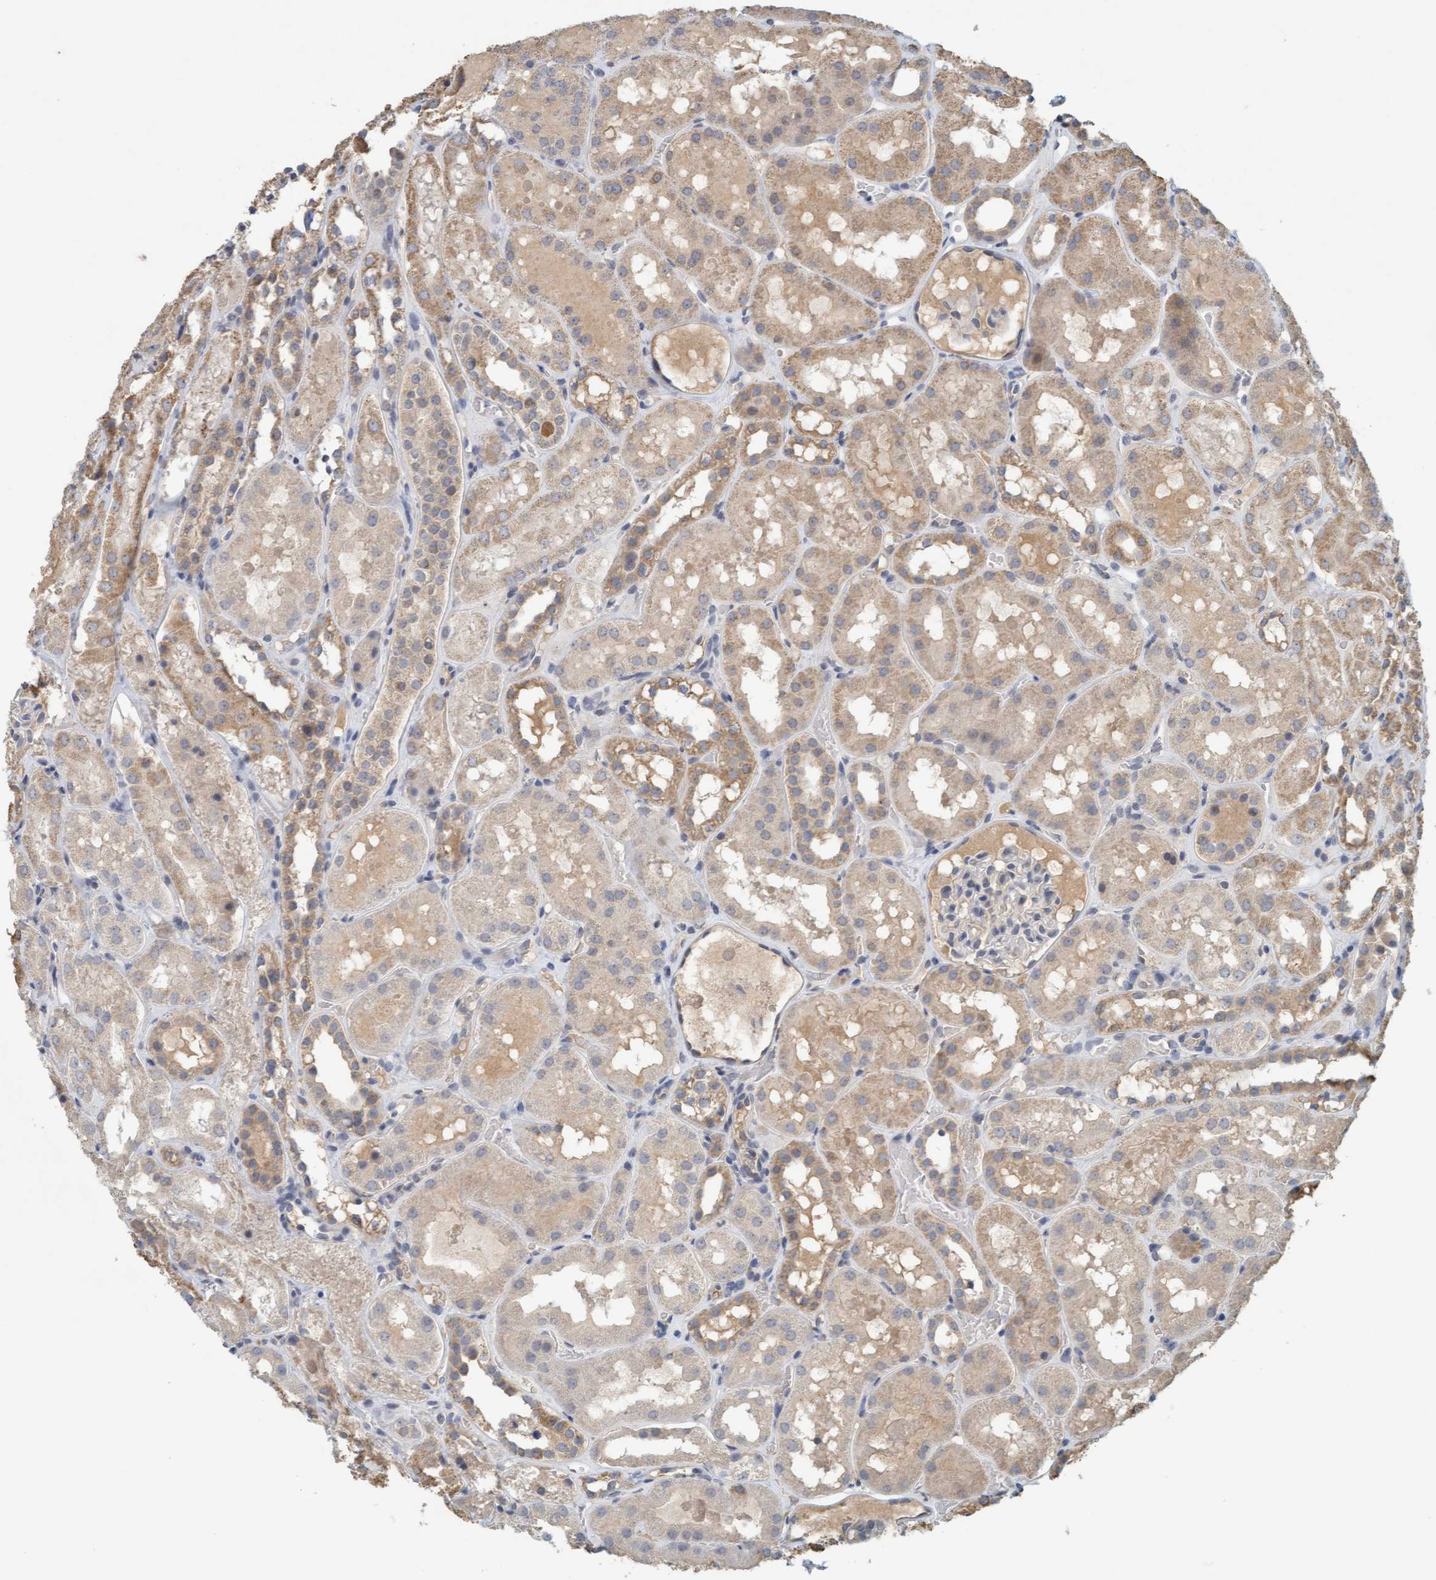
{"staining": {"intensity": "negative", "quantity": "none", "location": "none"}, "tissue": "kidney", "cell_type": "Cells in glomeruli", "image_type": "normal", "snomed": [{"axis": "morphology", "description": "Normal tissue, NOS"}, {"axis": "topography", "description": "Kidney"}, {"axis": "topography", "description": "Urinary bladder"}], "caption": "IHC photomicrograph of normal kidney: human kidney stained with DAB demonstrates no significant protein staining in cells in glomeruli.", "gene": "VSIG8", "patient": {"sex": "male", "age": 16}}